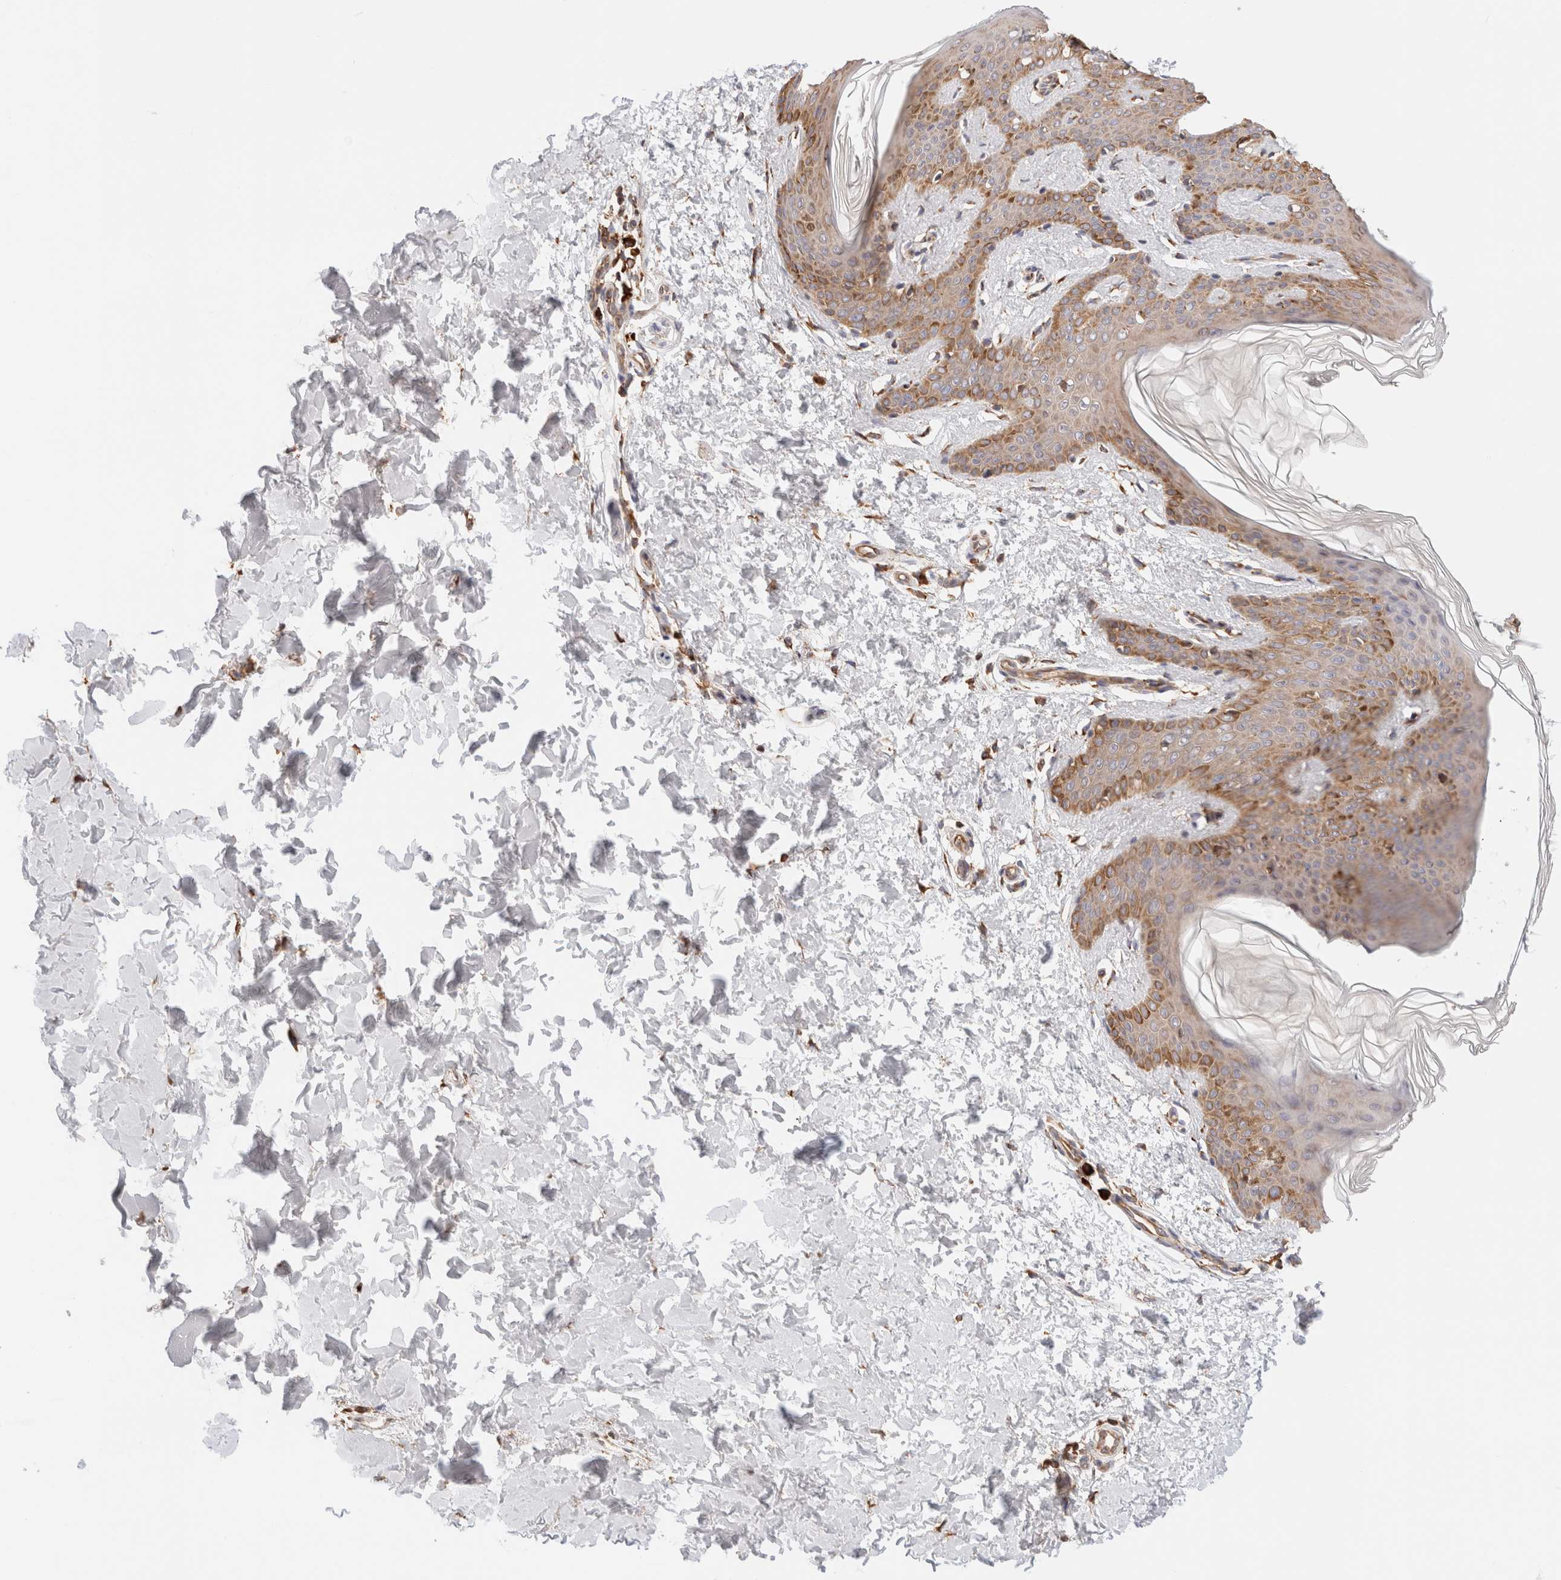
{"staining": {"intensity": "moderate", "quantity": ">75%", "location": "cytoplasmic/membranous"}, "tissue": "skin", "cell_type": "Fibroblasts", "image_type": "normal", "snomed": [{"axis": "morphology", "description": "Normal tissue, NOS"}, {"axis": "morphology", "description": "Neoplasm, benign, NOS"}, {"axis": "topography", "description": "Skin"}, {"axis": "topography", "description": "Soft tissue"}], "caption": "A brown stain highlights moderate cytoplasmic/membranous positivity of a protein in fibroblasts of unremarkable human skin. Using DAB (3,3'-diaminobenzidine) (brown) and hematoxylin (blue) stains, captured at high magnification using brightfield microscopy.", "gene": "FER", "patient": {"sex": "male", "age": 26}}